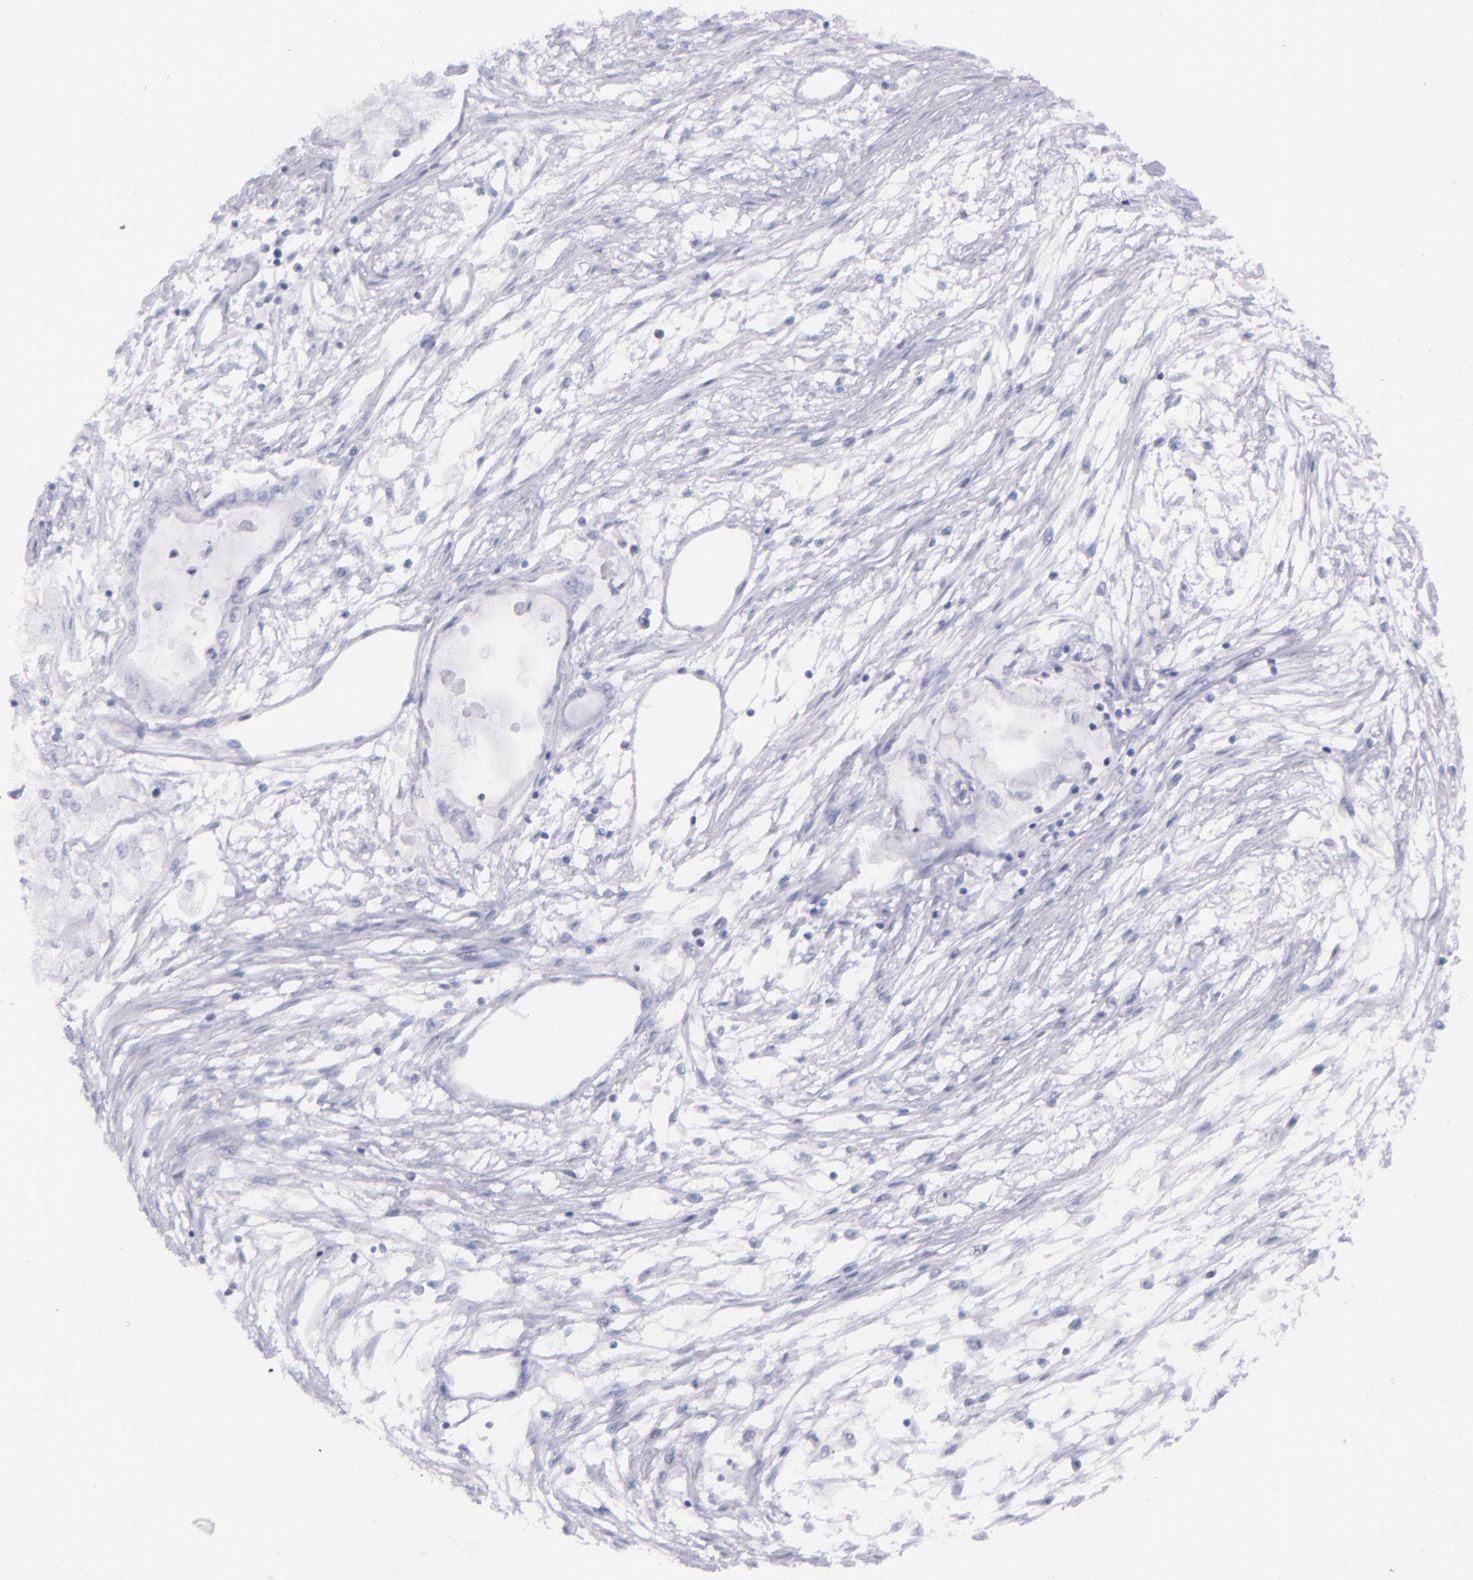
{"staining": {"intensity": "negative", "quantity": "none", "location": "none"}, "tissue": "pancreatic cancer", "cell_type": "Tumor cells", "image_type": "cancer", "snomed": [{"axis": "morphology", "description": "Adenocarcinoma, NOS"}, {"axis": "topography", "description": "Pancreas"}], "caption": "Protein analysis of adenocarcinoma (pancreatic) exhibits no significant staining in tumor cells. (DAB IHC visualized using brightfield microscopy, high magnification).", "gene": "SFTPB", "patient": {"sex": "male", "age": 79}}